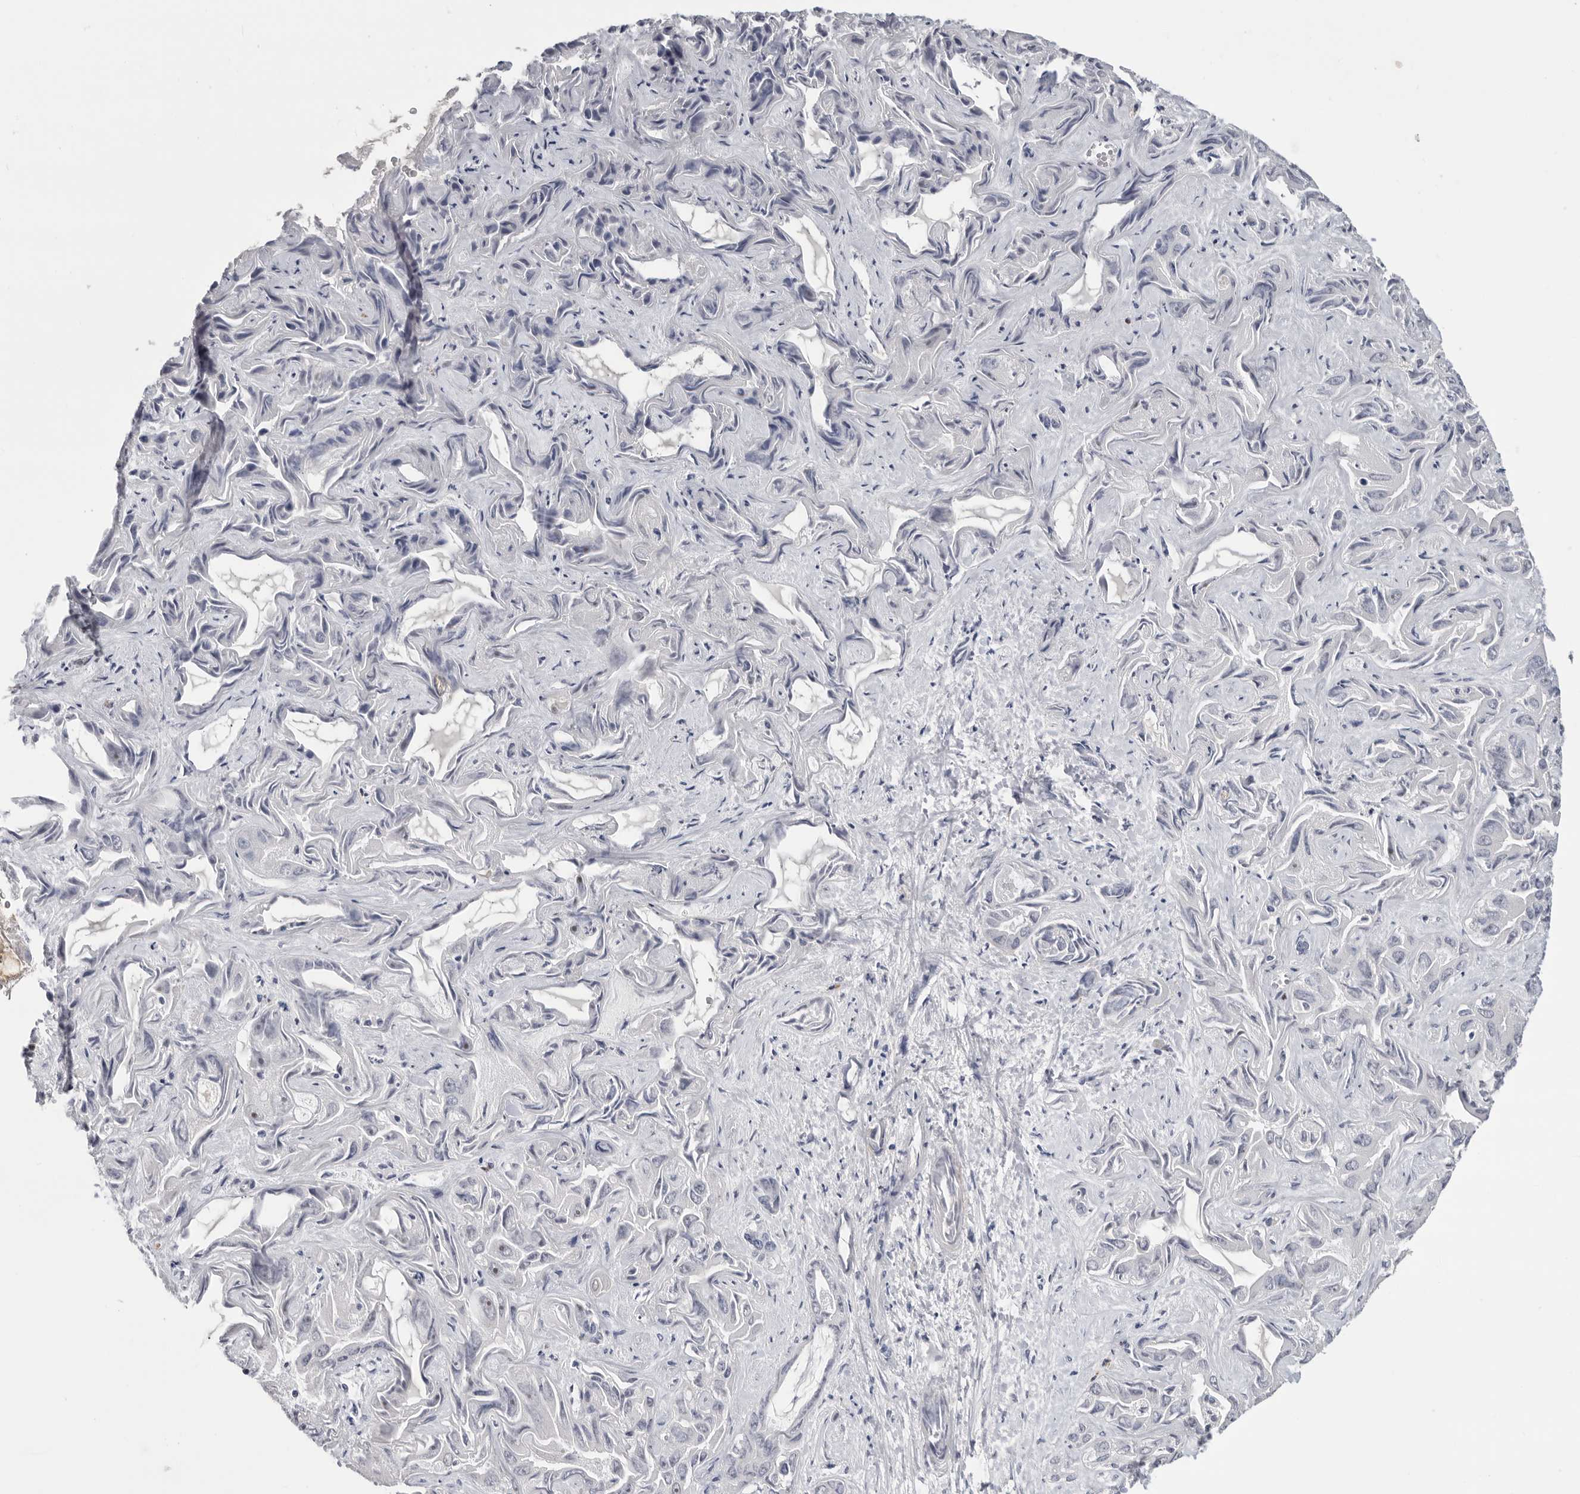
{"staining": {"intensity": "negative", "quantity": "none", "location": "none"}, "tissue": "liver cancer", "cell_type": "Tumor cells", "image_type": "cancer", "snomed": [{"axis": "morphology", "description": "Cholangiocarcinoma"}, {"axis": "topography", "description": "Liver"}], "caption": "Immunohistochemistry micrograph of neoplastic tissue: human liver cancer stained with DAB (3,3'-diaminobenzidine) exhibits no significant protein expression in tumor cells.", "gene": "KLK5", "patient": {"sex": "female", "age": 52}}